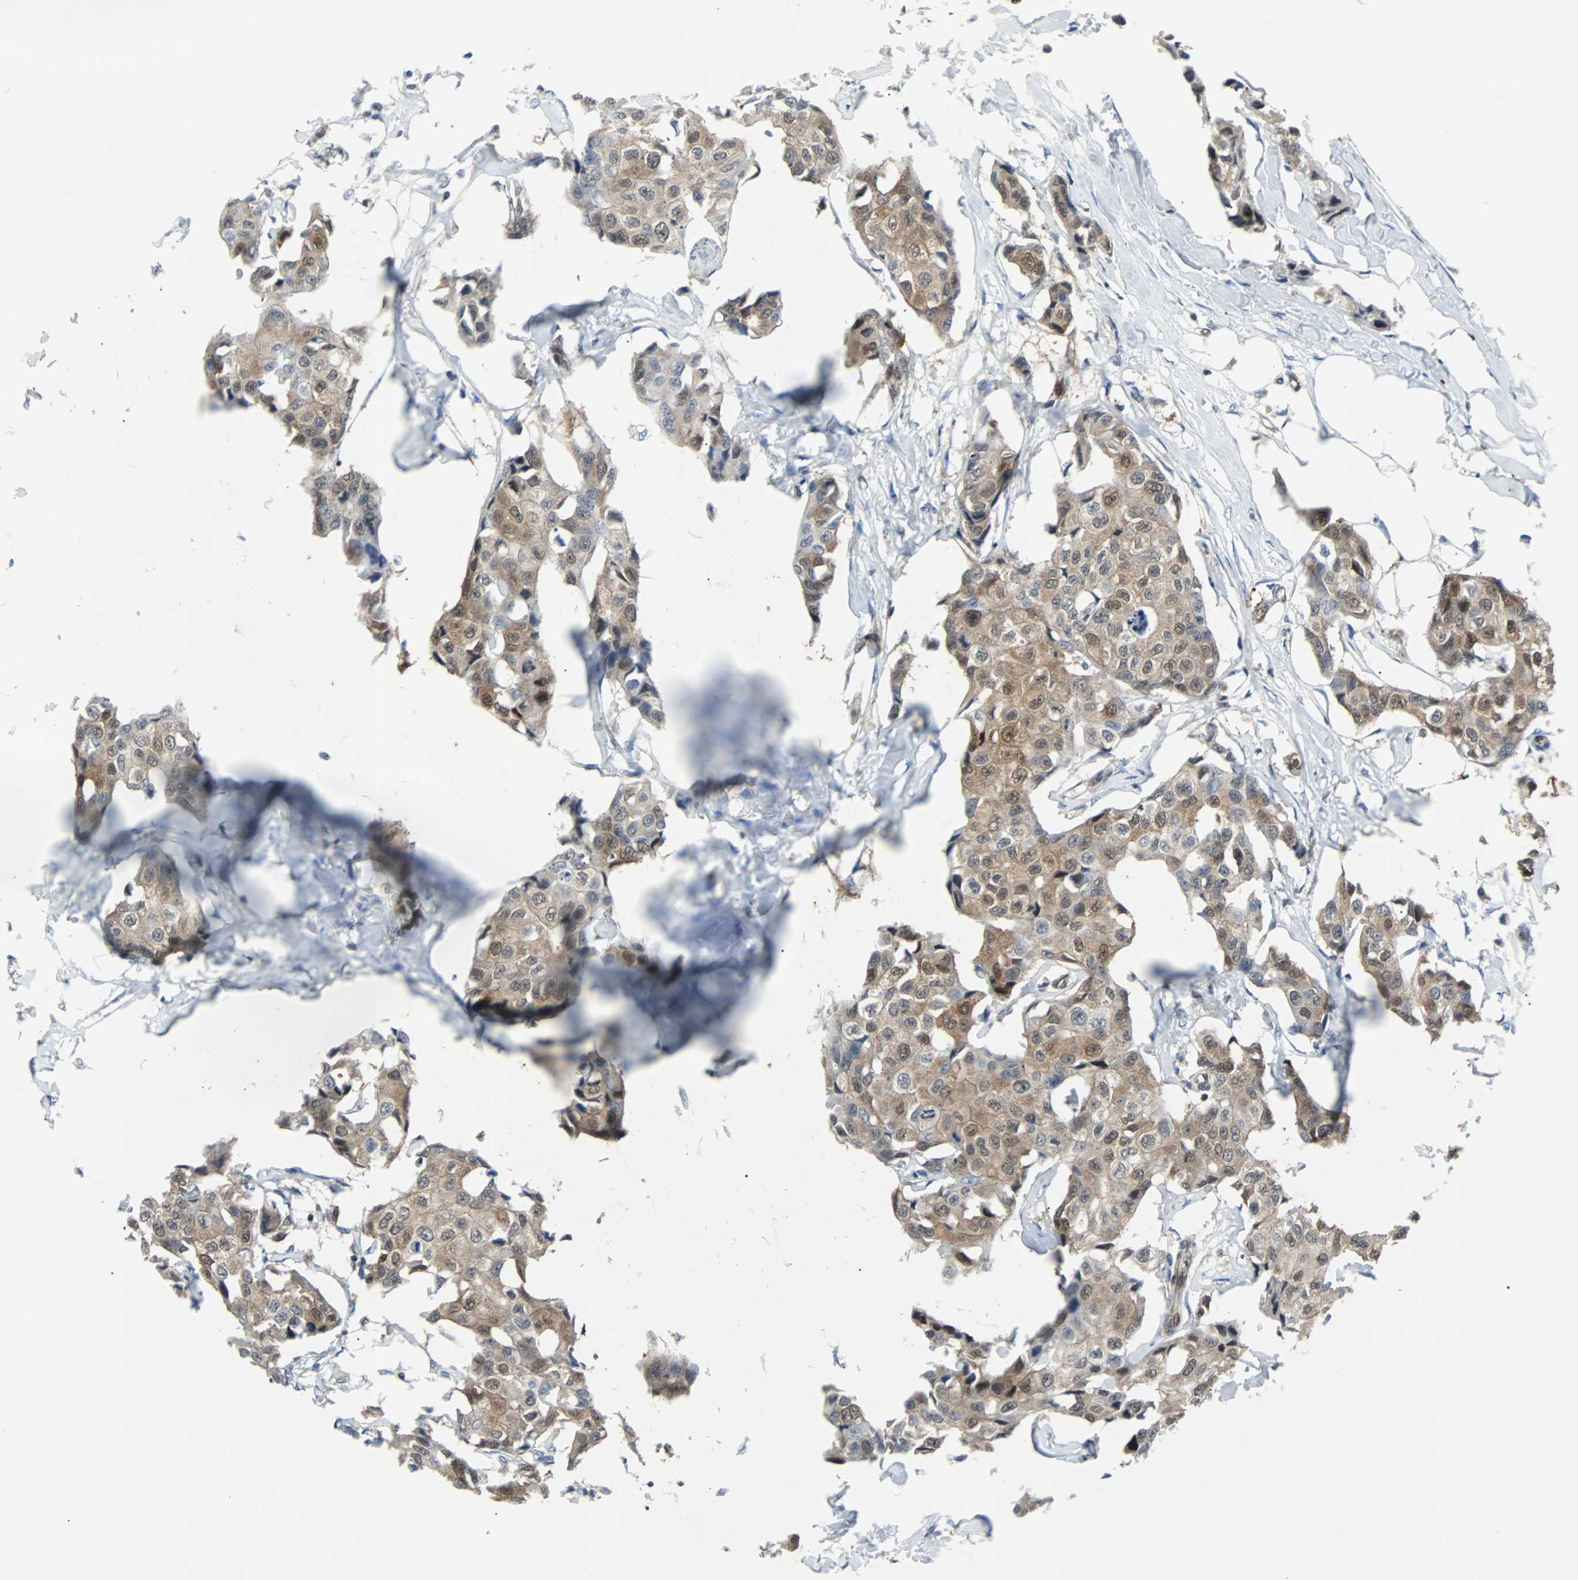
{"staining": {"intensity": "weak", "quantity": ">75%", "location": "cytoplasmic/membranous,nuclear"}, "tissue": "breast cancer", "cell_type": "Tumor cells", "image_type": "cancer", "snomed": [{"axis": "morphology", "description": "Duct carcinoma"}, {"axis": "topography", "description": "Breast"}], "caption": "An immunohistochemistry photomicrograph of neoplastic tissue is shown. Protein staining in brown highlights weak cytoplasmic/membranous and nuclear positivity in infiltrating ductal carcinoma (breast) within tumor cells. The protein is stained brown, and the nuclei are stained in blue (DAB IHC with brightfield microscopy, high magnification).", "gene": "MAP2K6", "patient": {"sex": "female", "age": 80}}